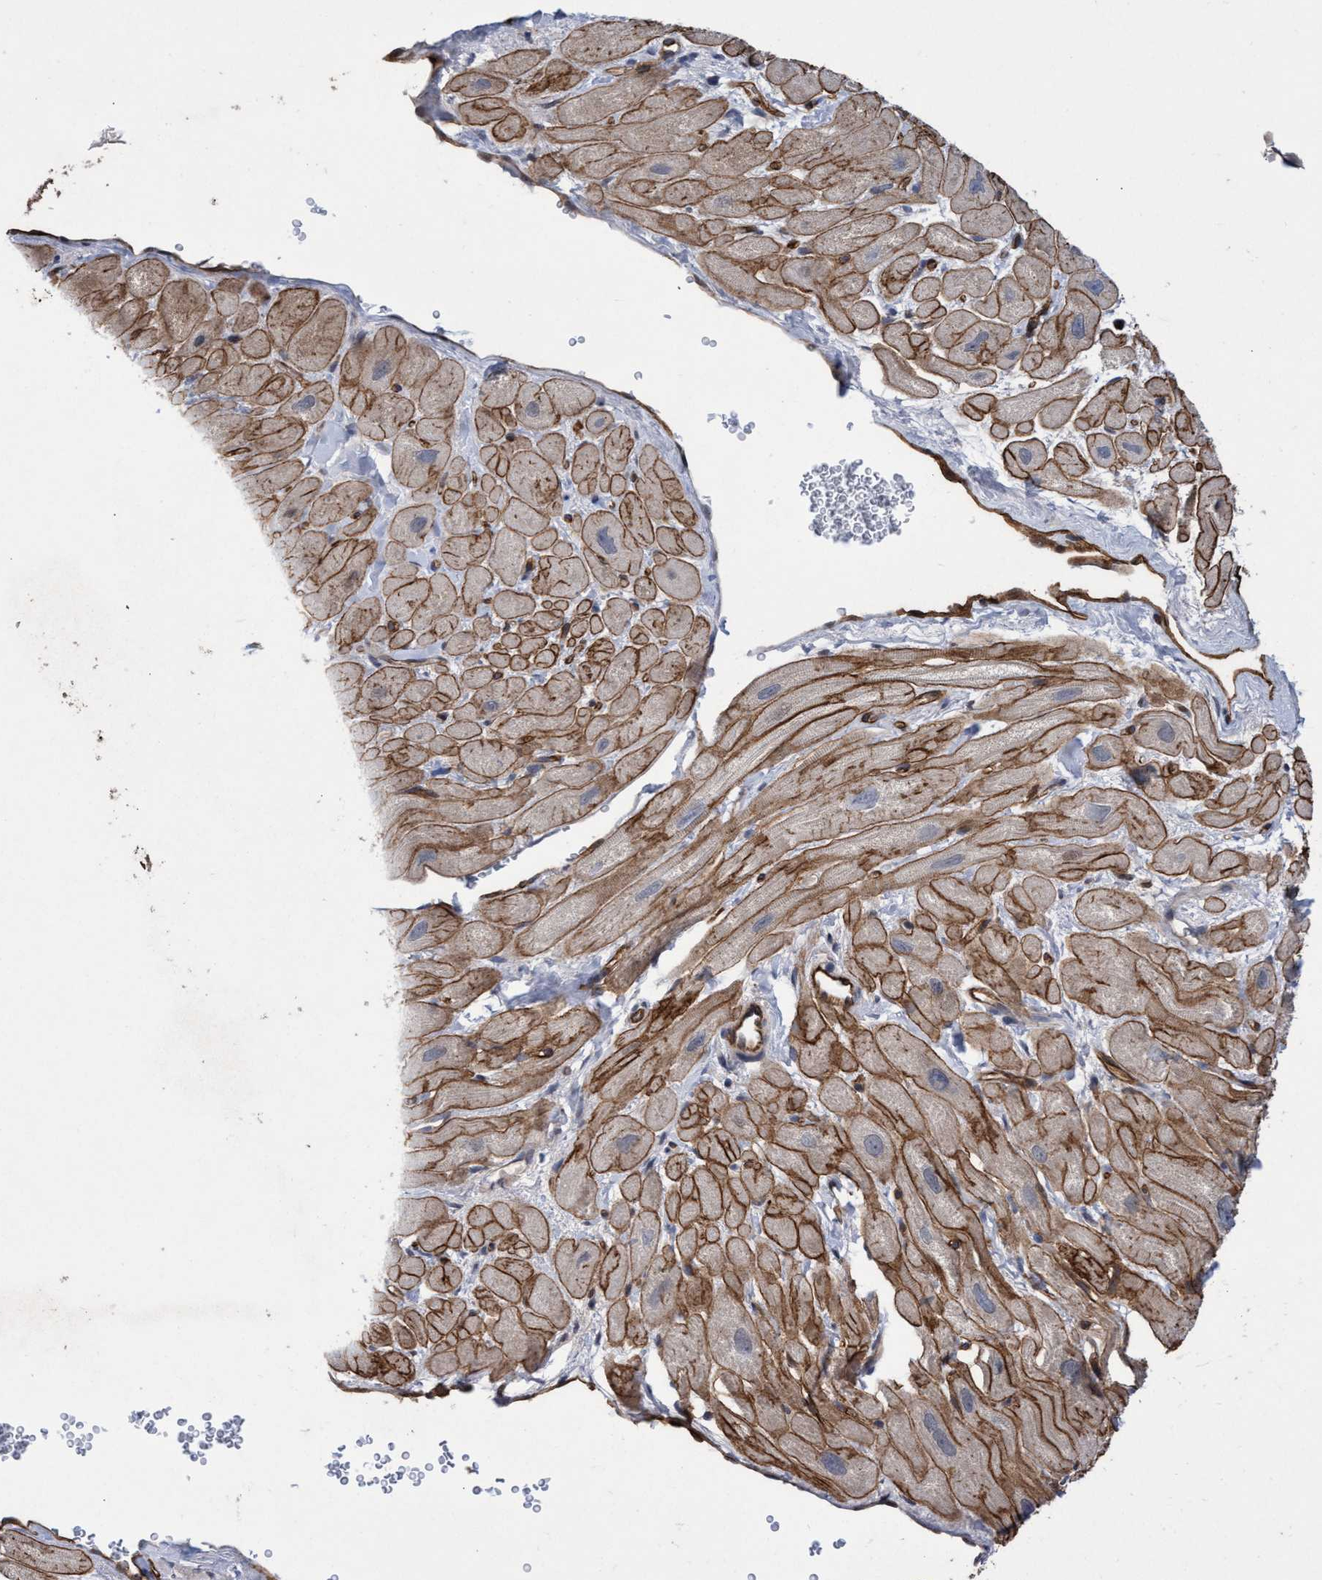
{"staining": {"intensity": "moderate", "quantity": ">75%", "location": "cytoplasmic/membranous"}, "tissue": "heart muscle", "cell_type": "Cardiomyocytes", "image_type": "normal", "snomed": [{"axis": "morphology", "description": "Normal tissue, NOS"}, {"axis": "topography", "description": "Heart"}], "caption": "This micrograph shows immunohistochemistry staining of benign human heart muscle, with medium moderate cytoplasmic/membranous staining in about >75% of cardiomyocytes.", "gene": "ZNF750", "patient": {"sex": "male", "age": 49}}